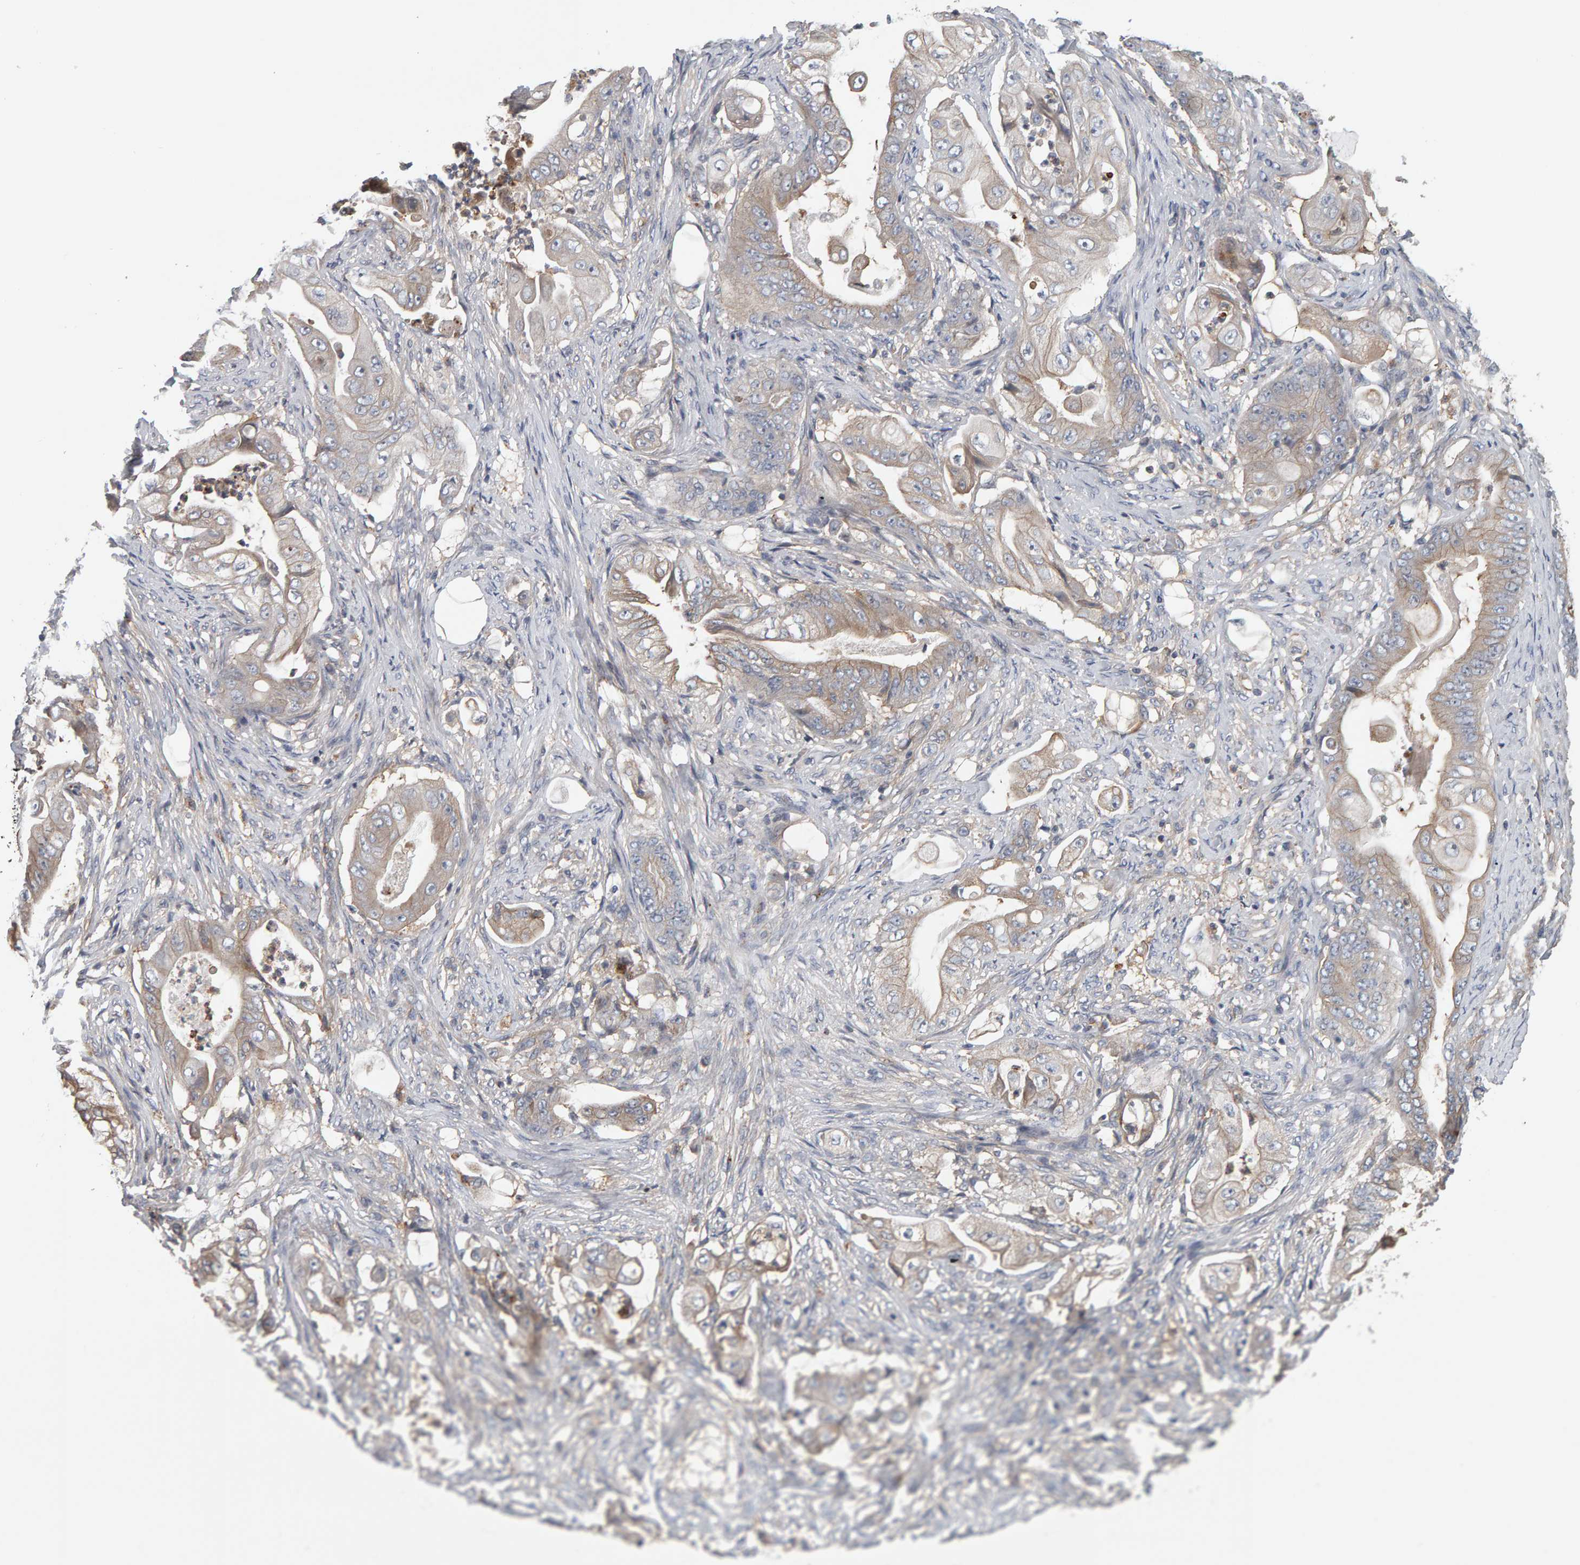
{"staining": {"intensity": "weak", "quantity": "<25%", "location": "cytoplasmic/membranous"}, "tissue": "stomach cancer", "cell_type": "Tumor cells", "image_type": "cancer", "snomed": [{"axis": "morphology", "description": "Adenocarcinoma, NOS"}, {"axis": "topography", "description": "Stomach"}], "caption": "This is an IHC photomicrograph of adenocarcinoma (stomach). There is no expression in tumor cells.", "gene": "C9orf72", "patient": {"sex": "female", "age": 73}}